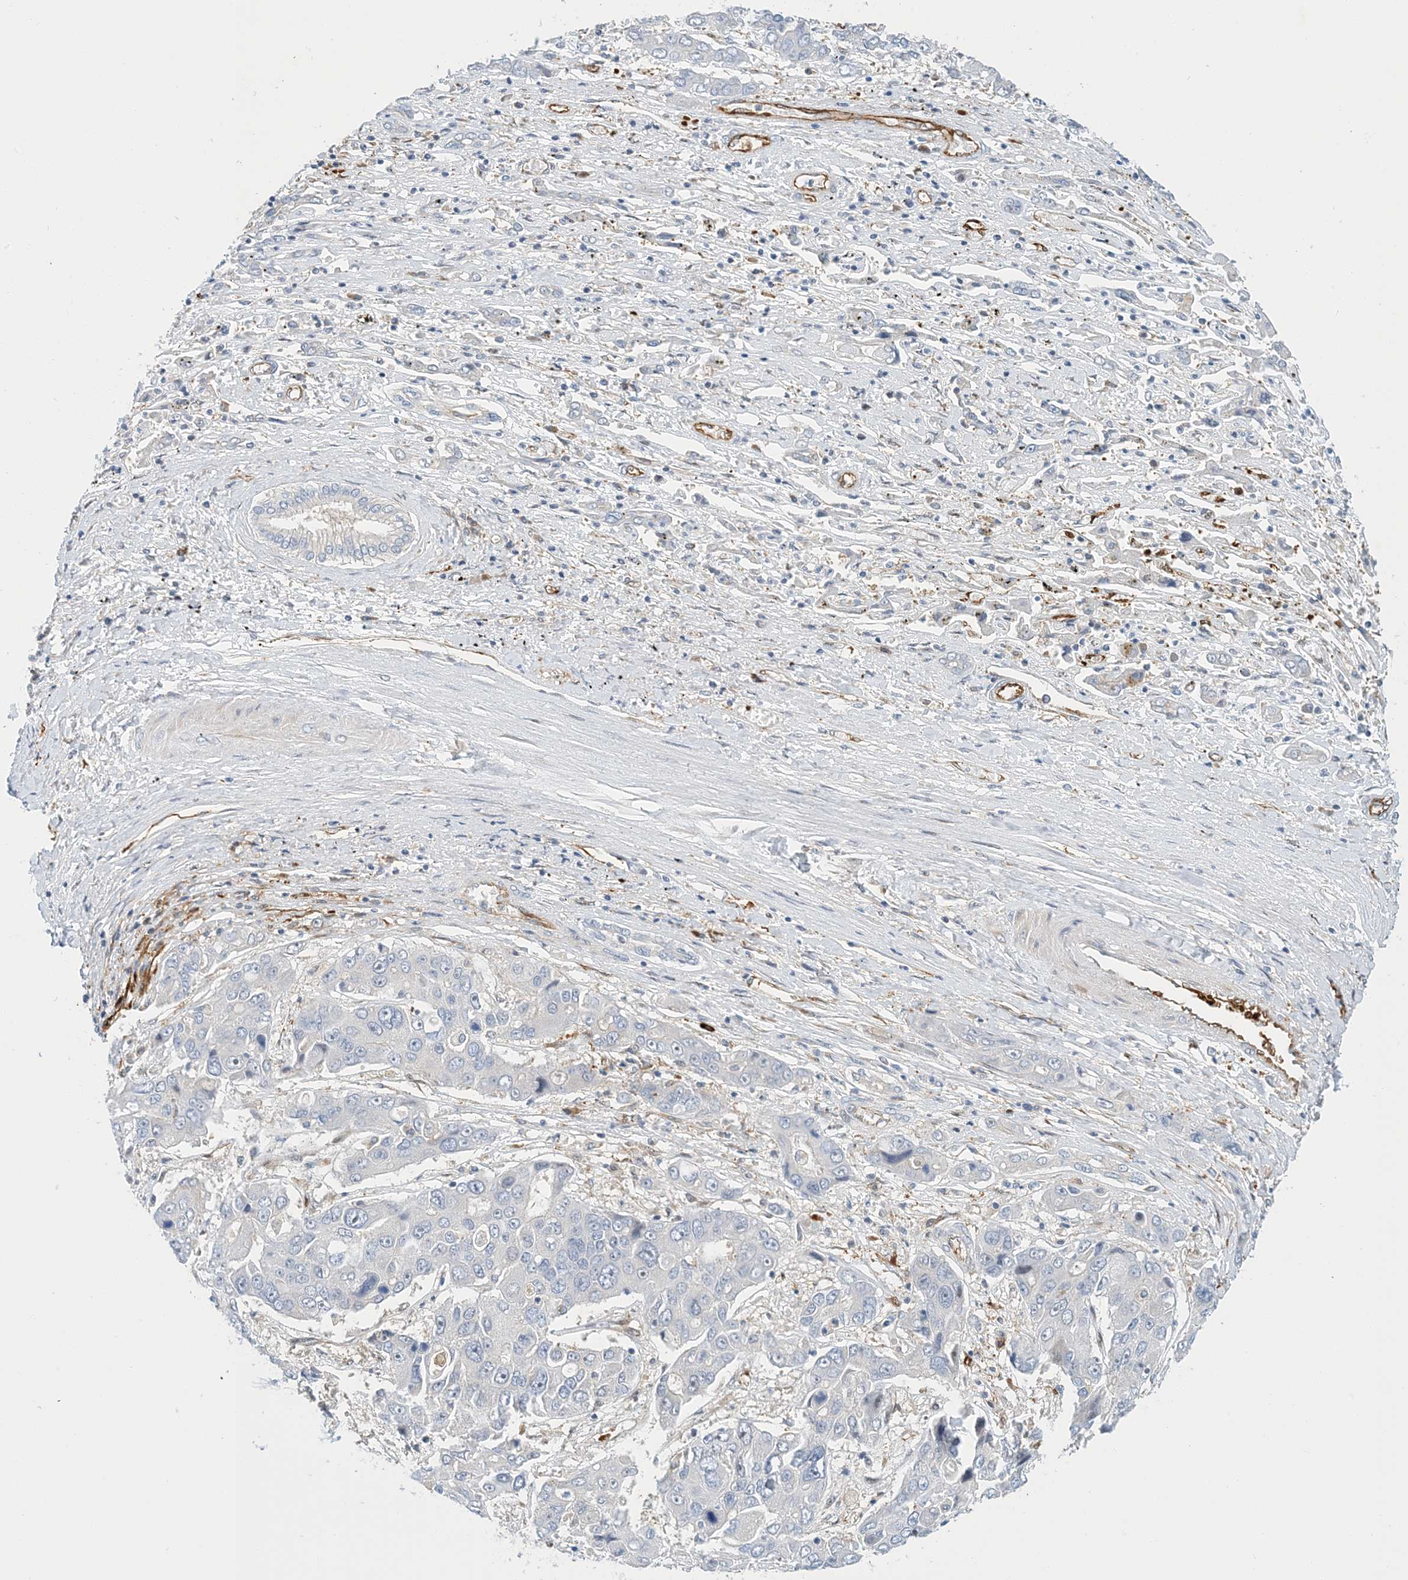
{"staining": {"intensity": "negative", "quantity": "none", "location": "none"}, "tissue": "liver cancer", "cell_type": "Tumor cells", "image_type": "cancer", "snomed": [{"axis": "morphology", "description": "Cholangiocarcinoma"}, {"axis": "topography", "description": "Liver"}], "caption": "High power microscopy histopathology image of an immunohistochemistry histopathology image of liver cholangiocarcinoma, revealing no significant expression in tumor cells. (Brightfield microscopy of DAB immunohistochemistry (IHC) at high magnification).", "gene": "PCDHA2", "patient": {"sex": "male", "age": 67}}